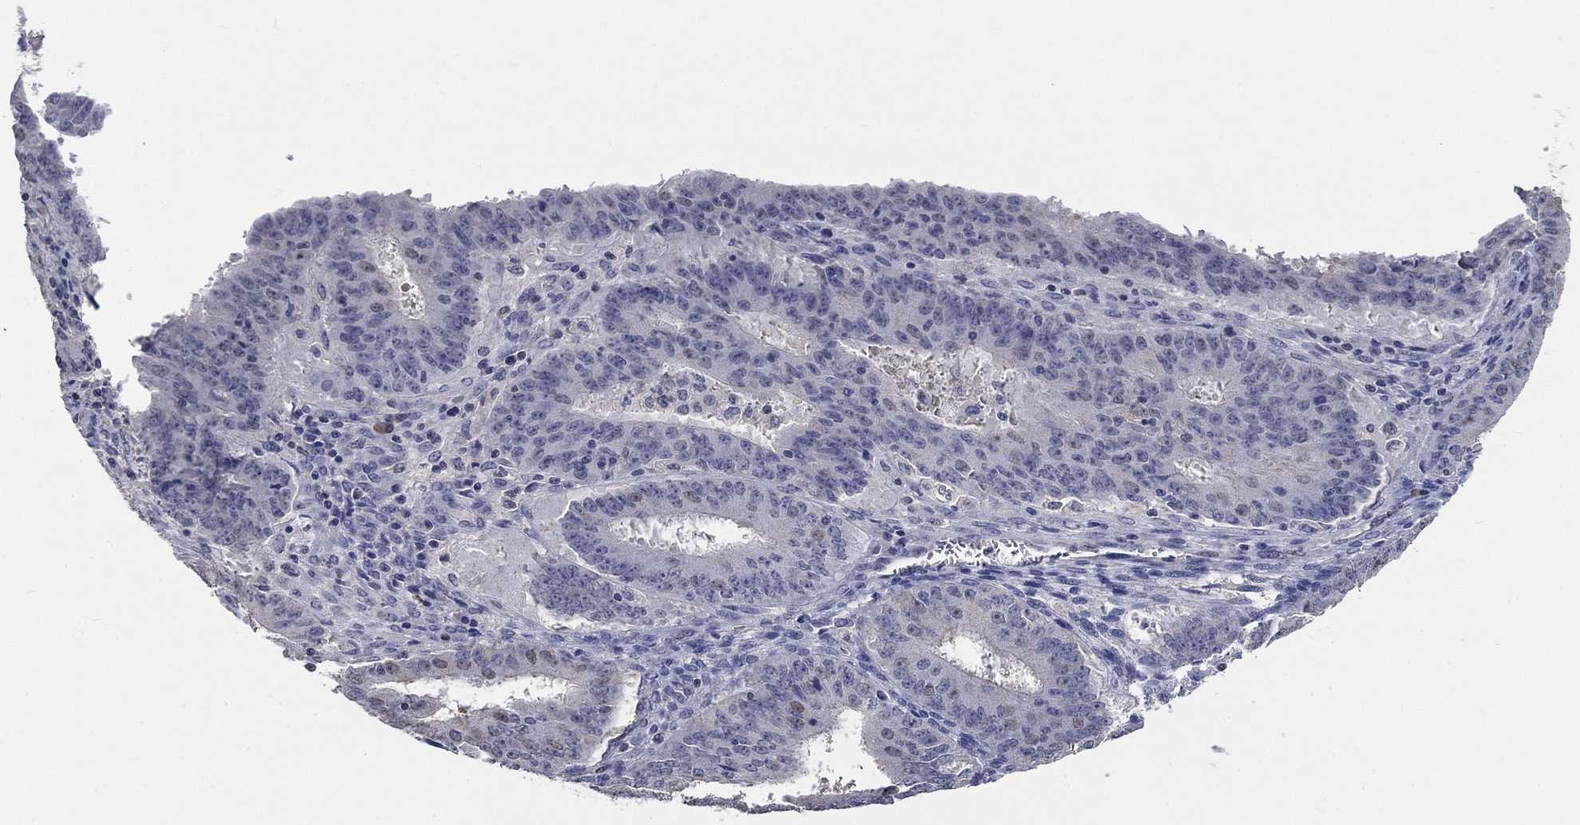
{"staining": {"intensity": "negative", "quantity": "none", "location": "none"}, "tissue": "ovarian cancer", "cell_type": "Tumor cells", "image_type": "cancer", "snomed": [{"axis": "morphology", "description": "Carcinoma, endometroid"}, {"axis": "topography", "description": "Ovary"}], "caption": "Tumor cells are negative for brown protein staining in ovarian endometroid carcinoma.", "gene": "ZBTB18", "patient": {"sex": "female", "age": 42}}